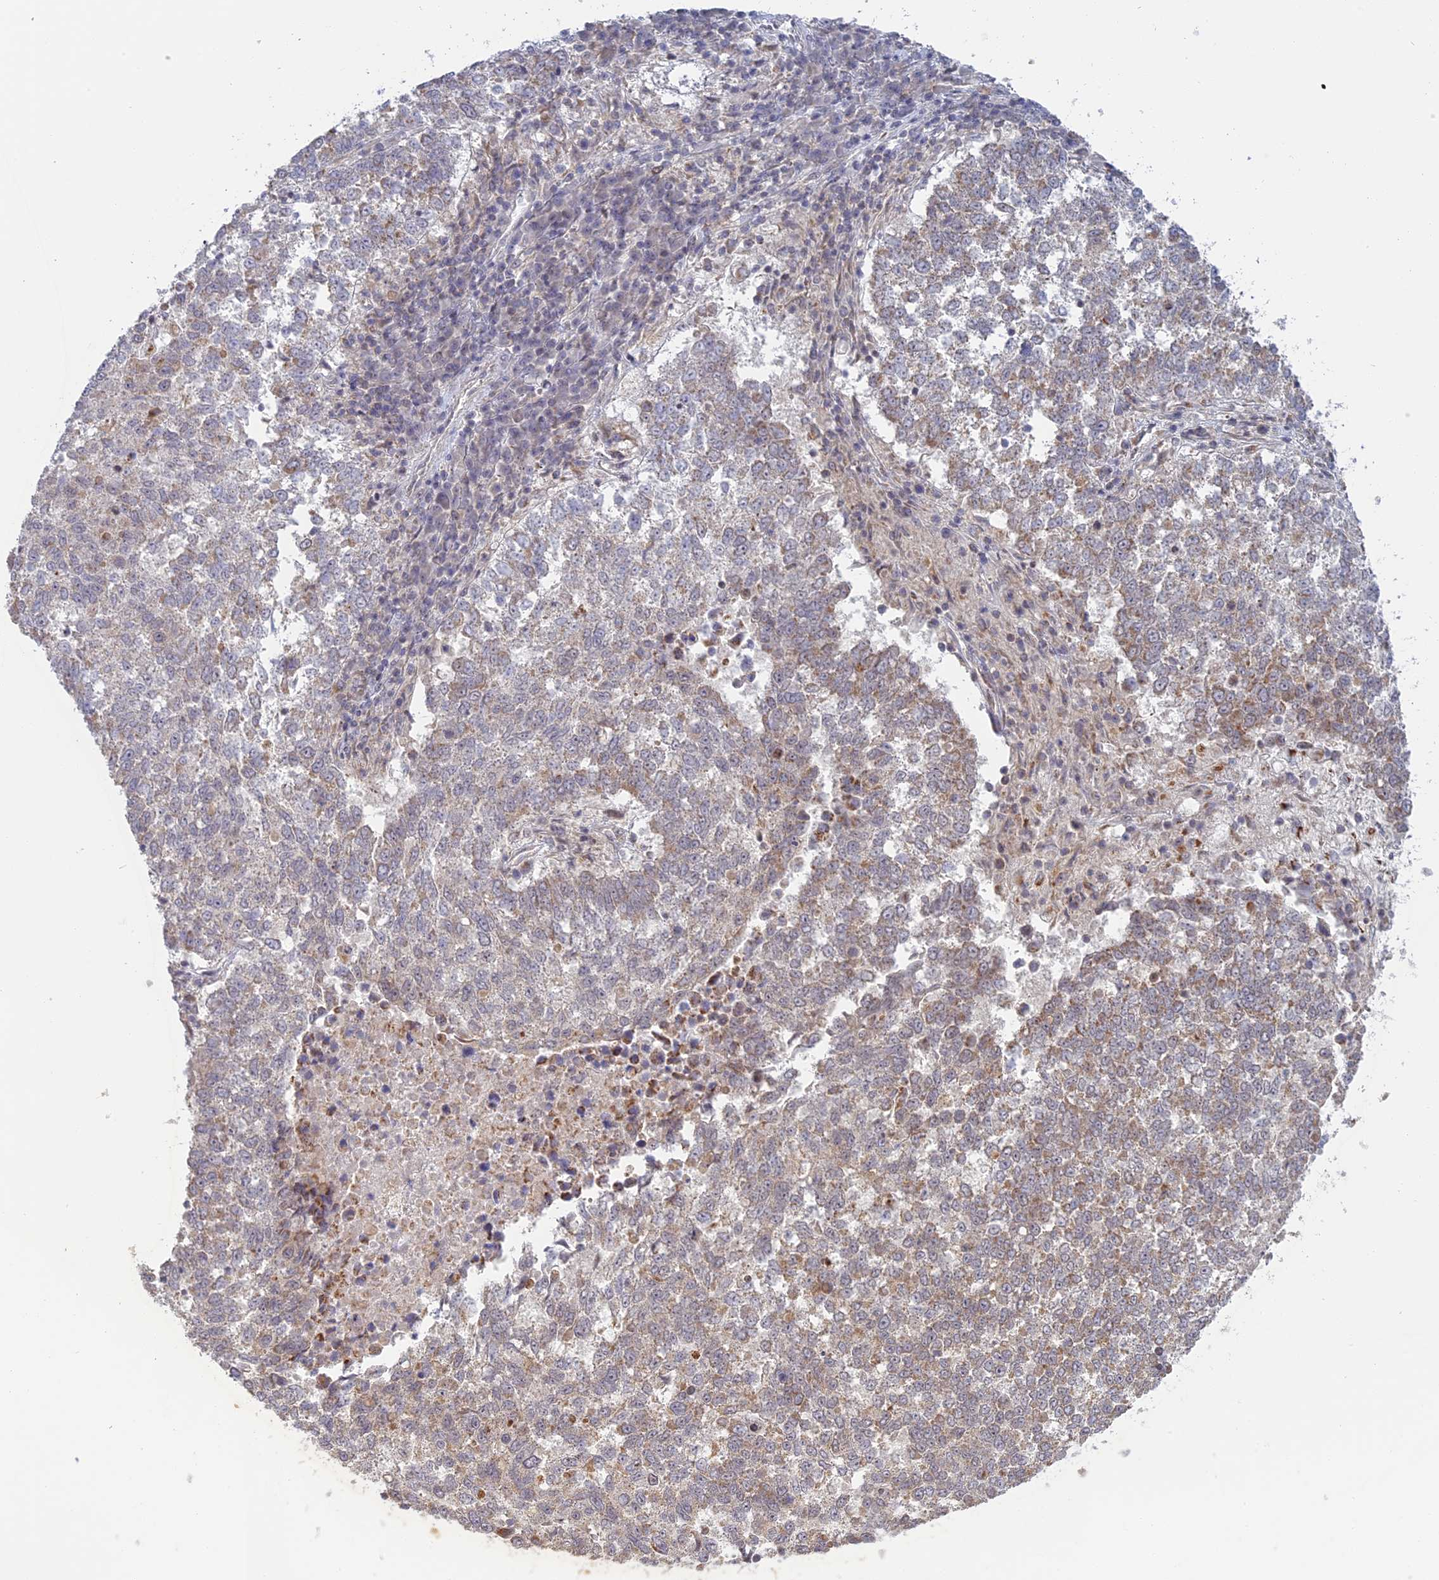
{"staining": {"intensity": "weak", "quantity": "25%-75%", "location": "cytoplasmic/membranous"}, "tissue": "lung cancer", "cell_type": "Tumor cells", "image_type": "cancer", "snomed": [{"axis": "morphology", "description": "Squamous cell carcinoma, NOS"}, {"axis": "topography", "description": "Lung"}], "caption": "A low amount of weak cytoplasmic/membranous positivity is identified in about 25%-75% of tumor cells in squamous cell carcinoma (lung) tissue. (brown staining indicates protein expression, while blue staining denotes nuclei).", "gene": "GSKIP", "patient": {"sex": "male", "age": 73}}